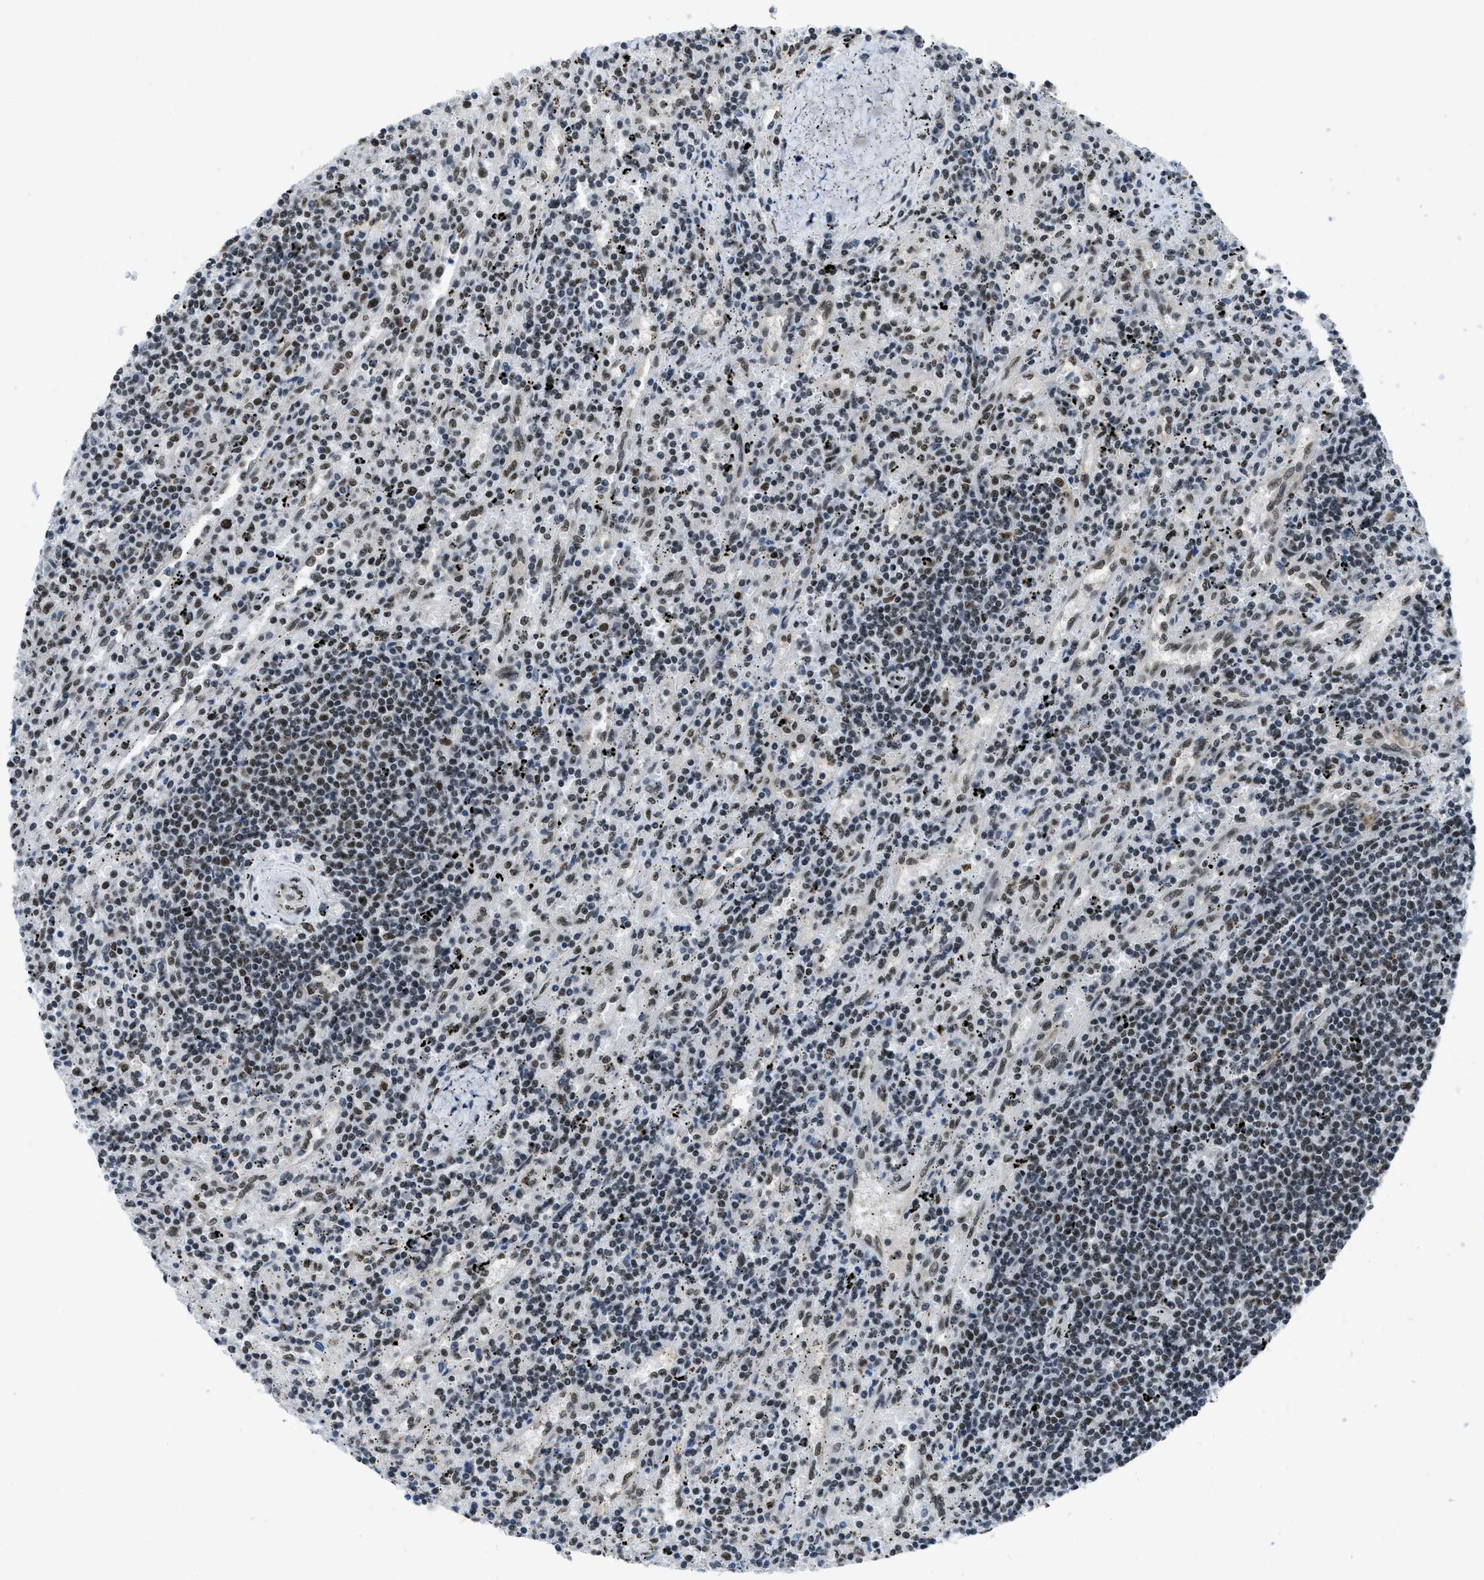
{"staining": {"intensity": "moderate", "quantity": "25%-75%", "location": "nuclear"}, "tissue": "lymphoma", "cell_type": "Tumor cells", "image_type": "cancer", "snomed": [{"axis": "morphology", "description": "Malignant lymphoma, non-Hodgkin's type, Low grade"}, {"axis": "topography", "description": "Spleen"}], "caption": "Protein staining shows moderate nuclear positivity in approximately 25%-75% of tumor cells in malignant lymphoma, non-Hodgkin's type (low-grade).", "gene": "GATAD2B", "patient": {"sex": "male", "age": 76}}